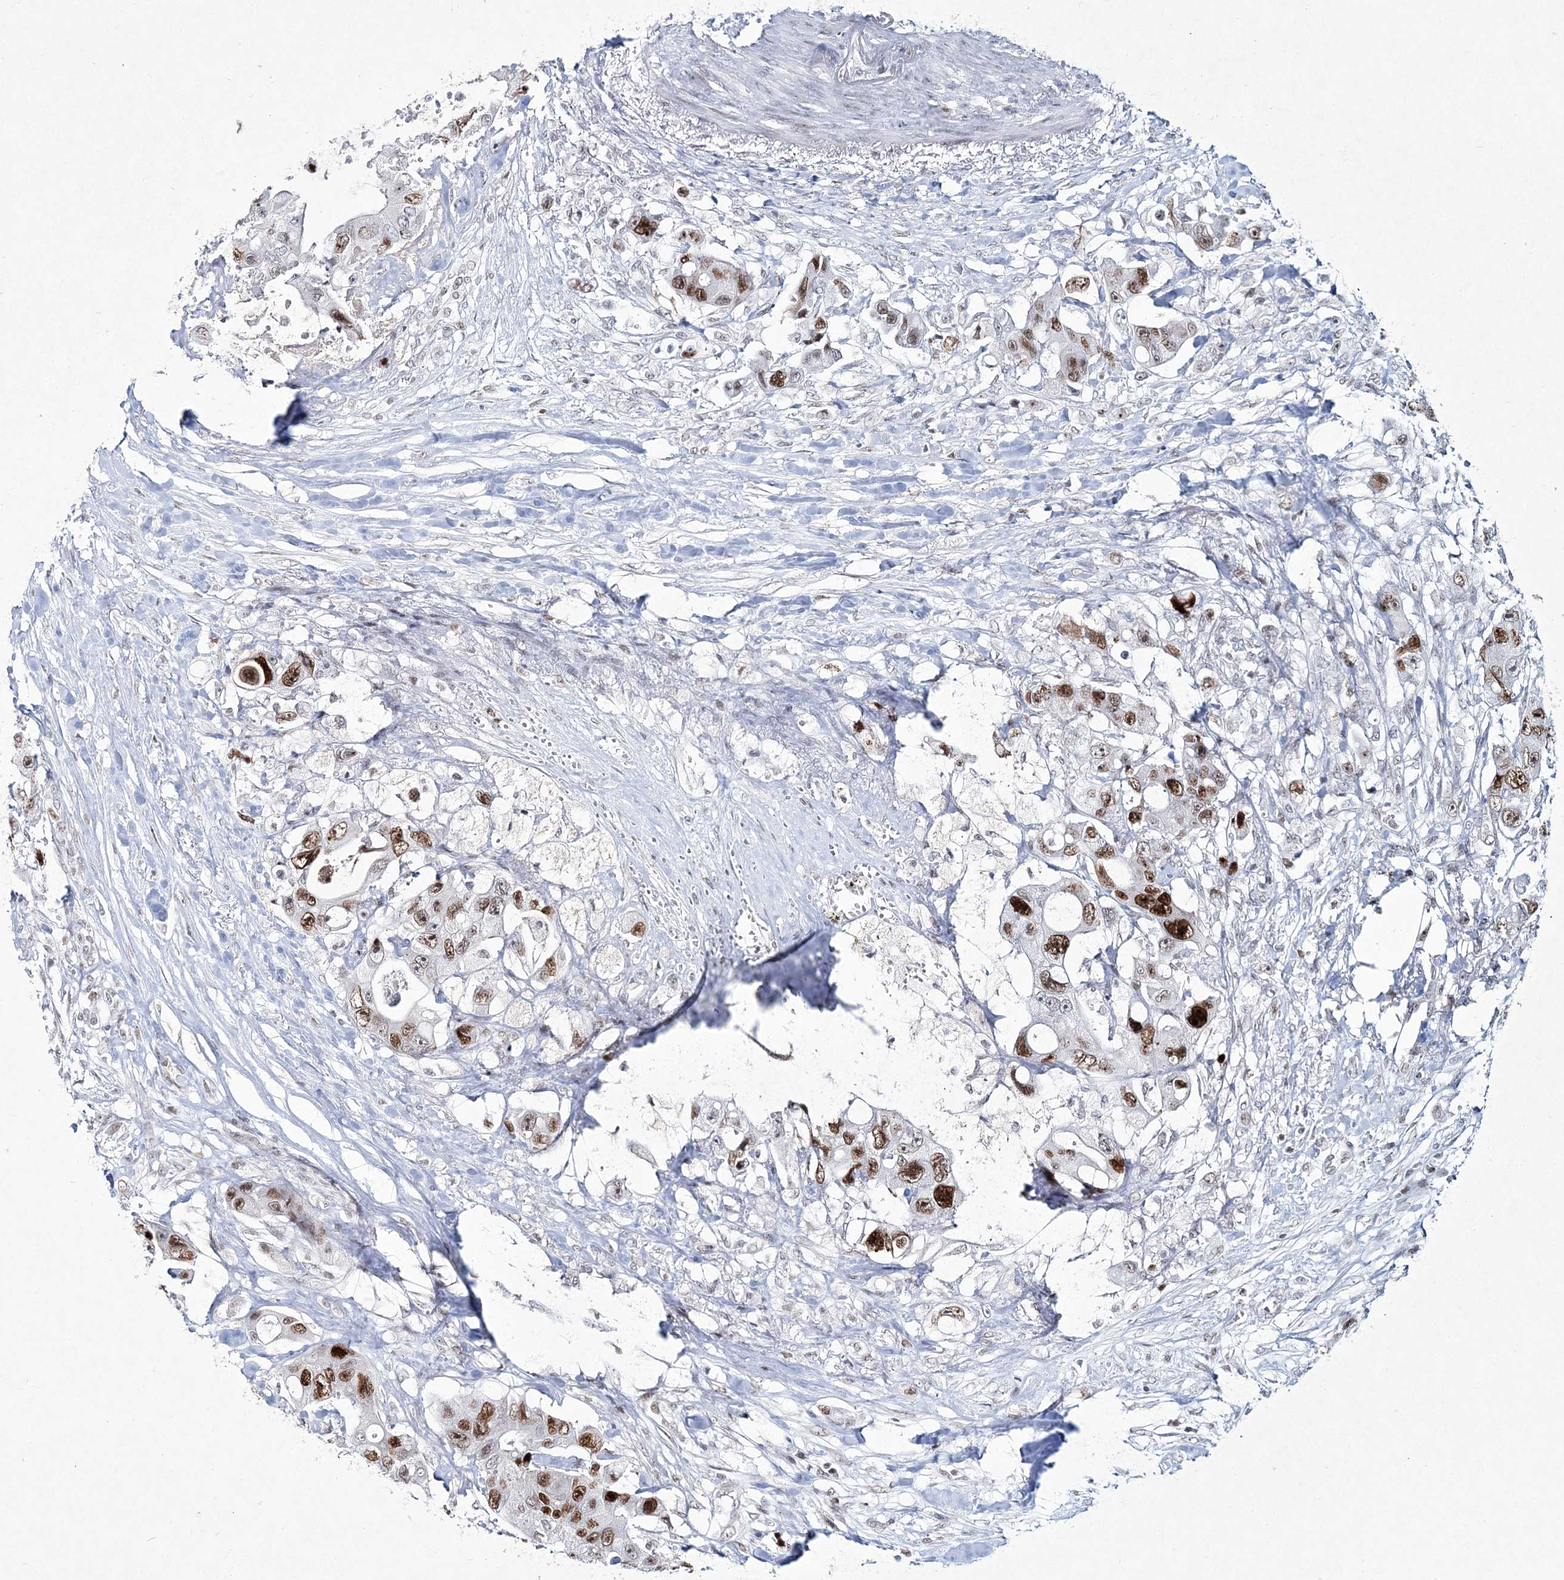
{"staining": {"intensity": "moderate", "quantity": ">75%", "location": "nuclear"}, "tissue": "colorectal cancer", "cell_type": "Tumor cells", "image_type": "cancer", "snomed": [{"axis": "morphology", "description": "Adenocarcinoma, NOS"}, {"axis": "topography", "description": "Colon"}], "caption": "Immunohistochemical staining of human adenocarcinoma (colorectal) displays medium levels of moderate nuclear protein expression in about >75% of tumor cells. Nuclei are stained in blue.", "gene": "LRRFIP2", "patient": {"sex": "female", "age": 46}}